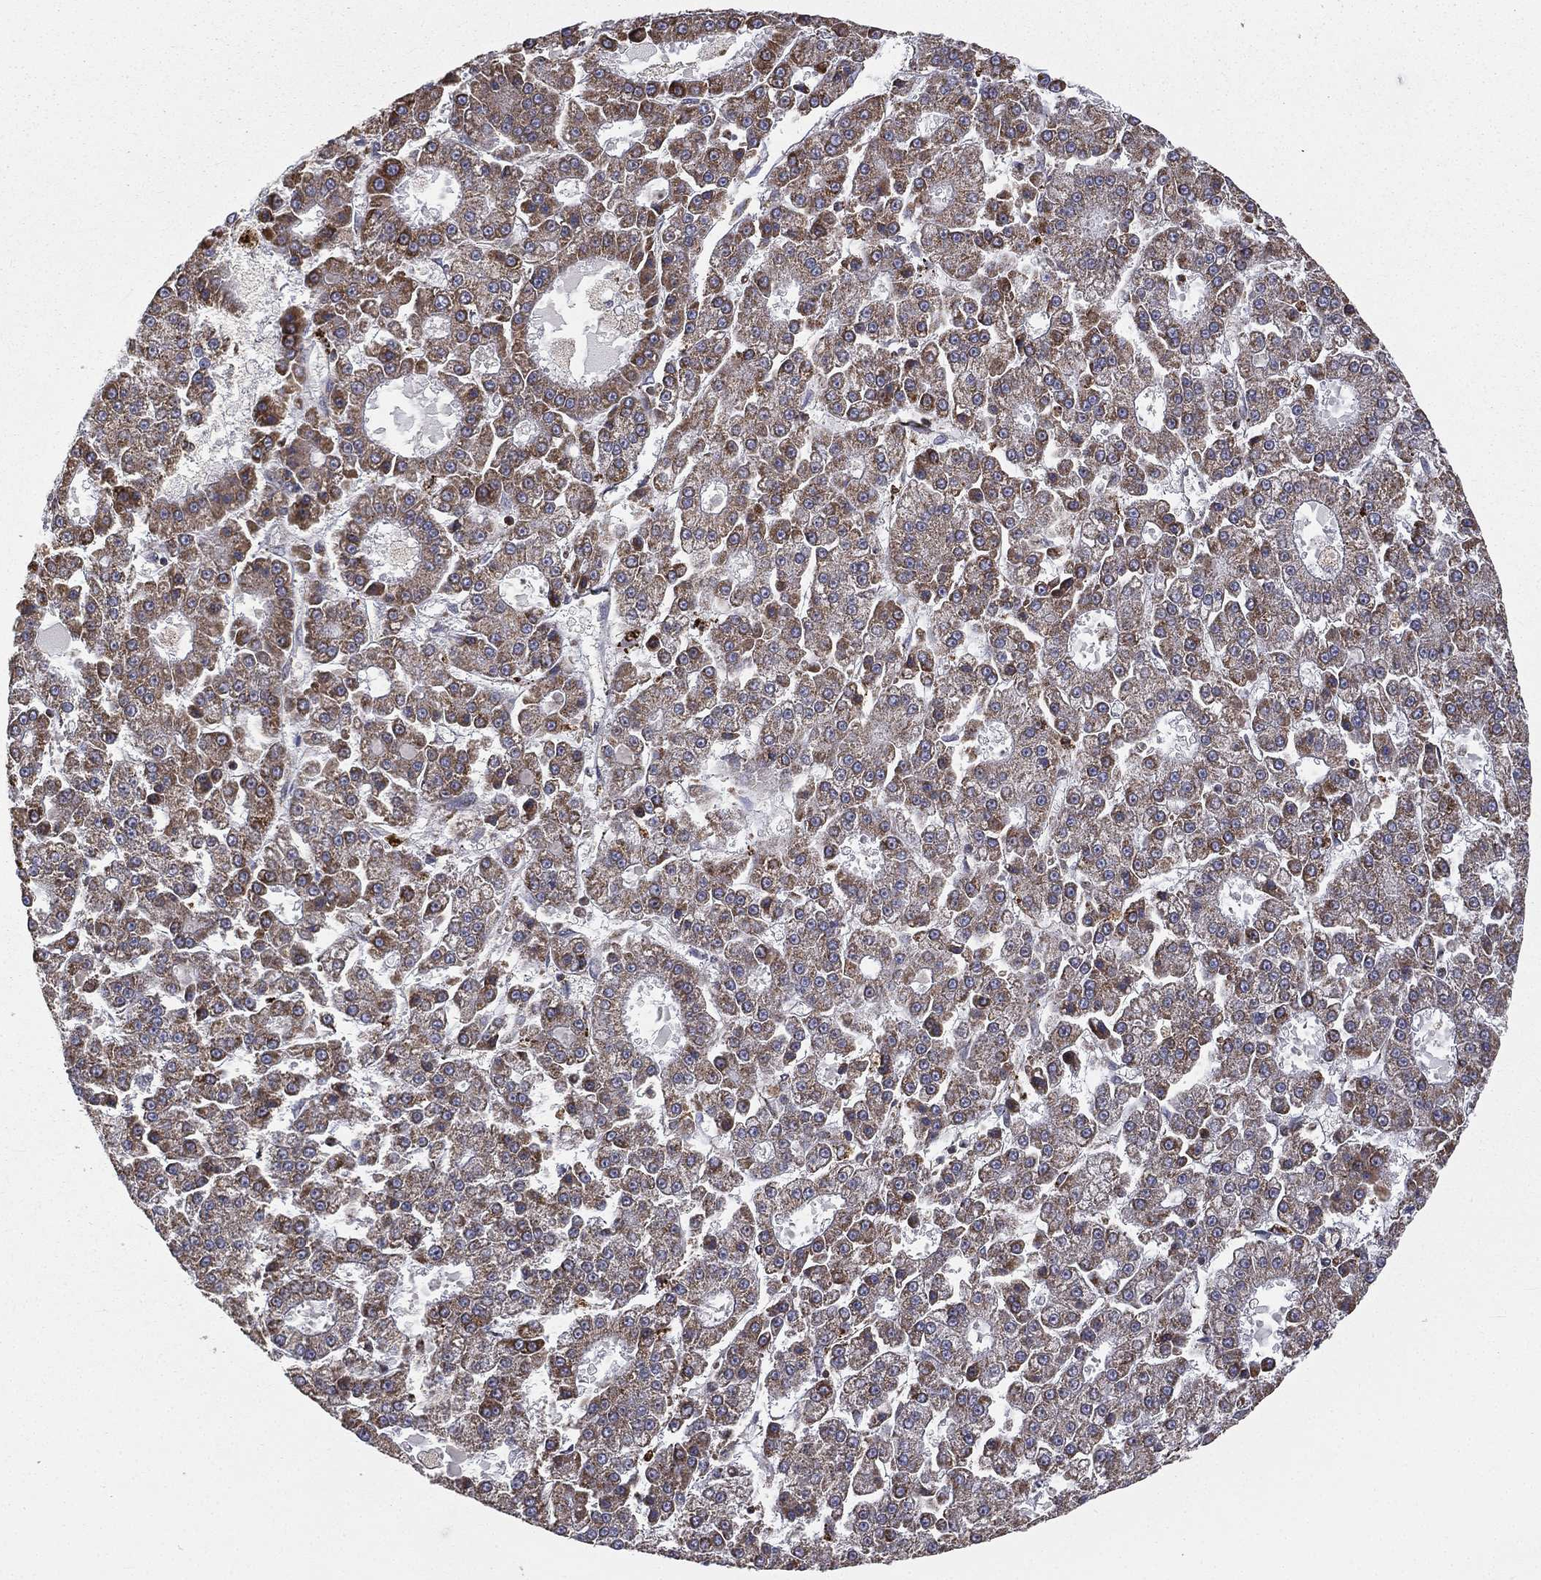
{"staining": {"intensity": "strong", "quantity": "25%-75%", "location": "cytoplasmic/membranous"}, "tissue": "liver cancer", "cell_type": "Tumor cells", "image_type": "cancer", "snomed": [{"axis": "morphology", "description": "Carcinoma, Hepatocellular, NOS"}, {"axis": "topography", "description": "Liver"}], "caption": "DAB immunohistochemical staining of hepatocellular carcinoma (liver) demonstrates strong cytoplasmic/membranous protein positivity in about 25%-75% of tumor cells.", "gene": "RIN3", "patient": {"sex": "male", "age": 70}}